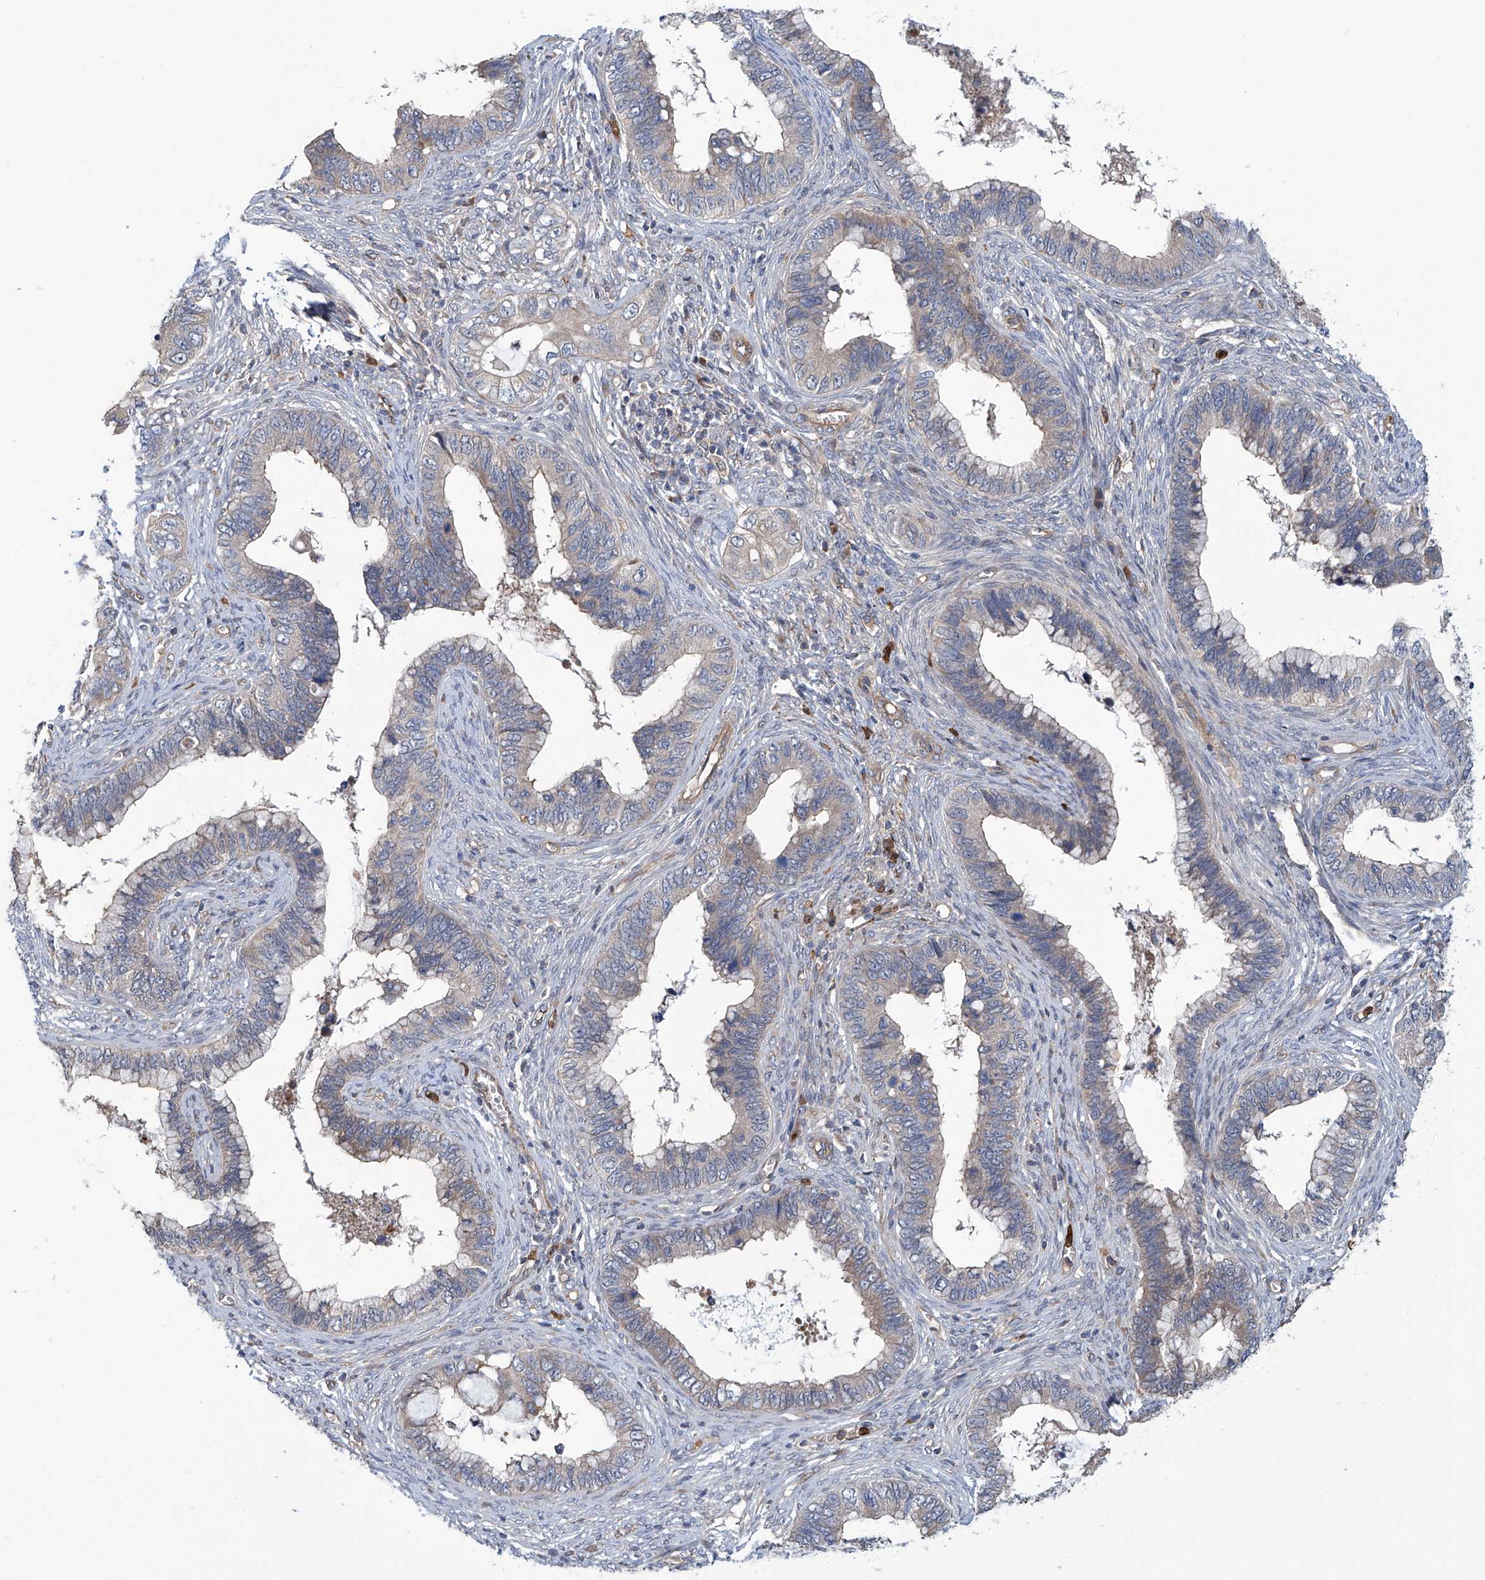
{"staining": {"intensity": "weak", "quantity": "<25%", "location": "cytoplasmic/membranous"}, "tissue": "cervical cancer", "cell_type": "Tumor cells", "image_type": "cancer", "snomed": [{"axis": "morphology", "description": "Adenocarcinoma, NOS"}, {"axis": "topography", "description": "Cervix"}], "caption": "Immunohistochemistry photomicrograph of human cervical cancer (adenocarcinoma) stained for a protein (brown), which reveals no positivity in tumor cells.", "gene": "EIF2D", "patient": {"sex": "female", "age": 44}}